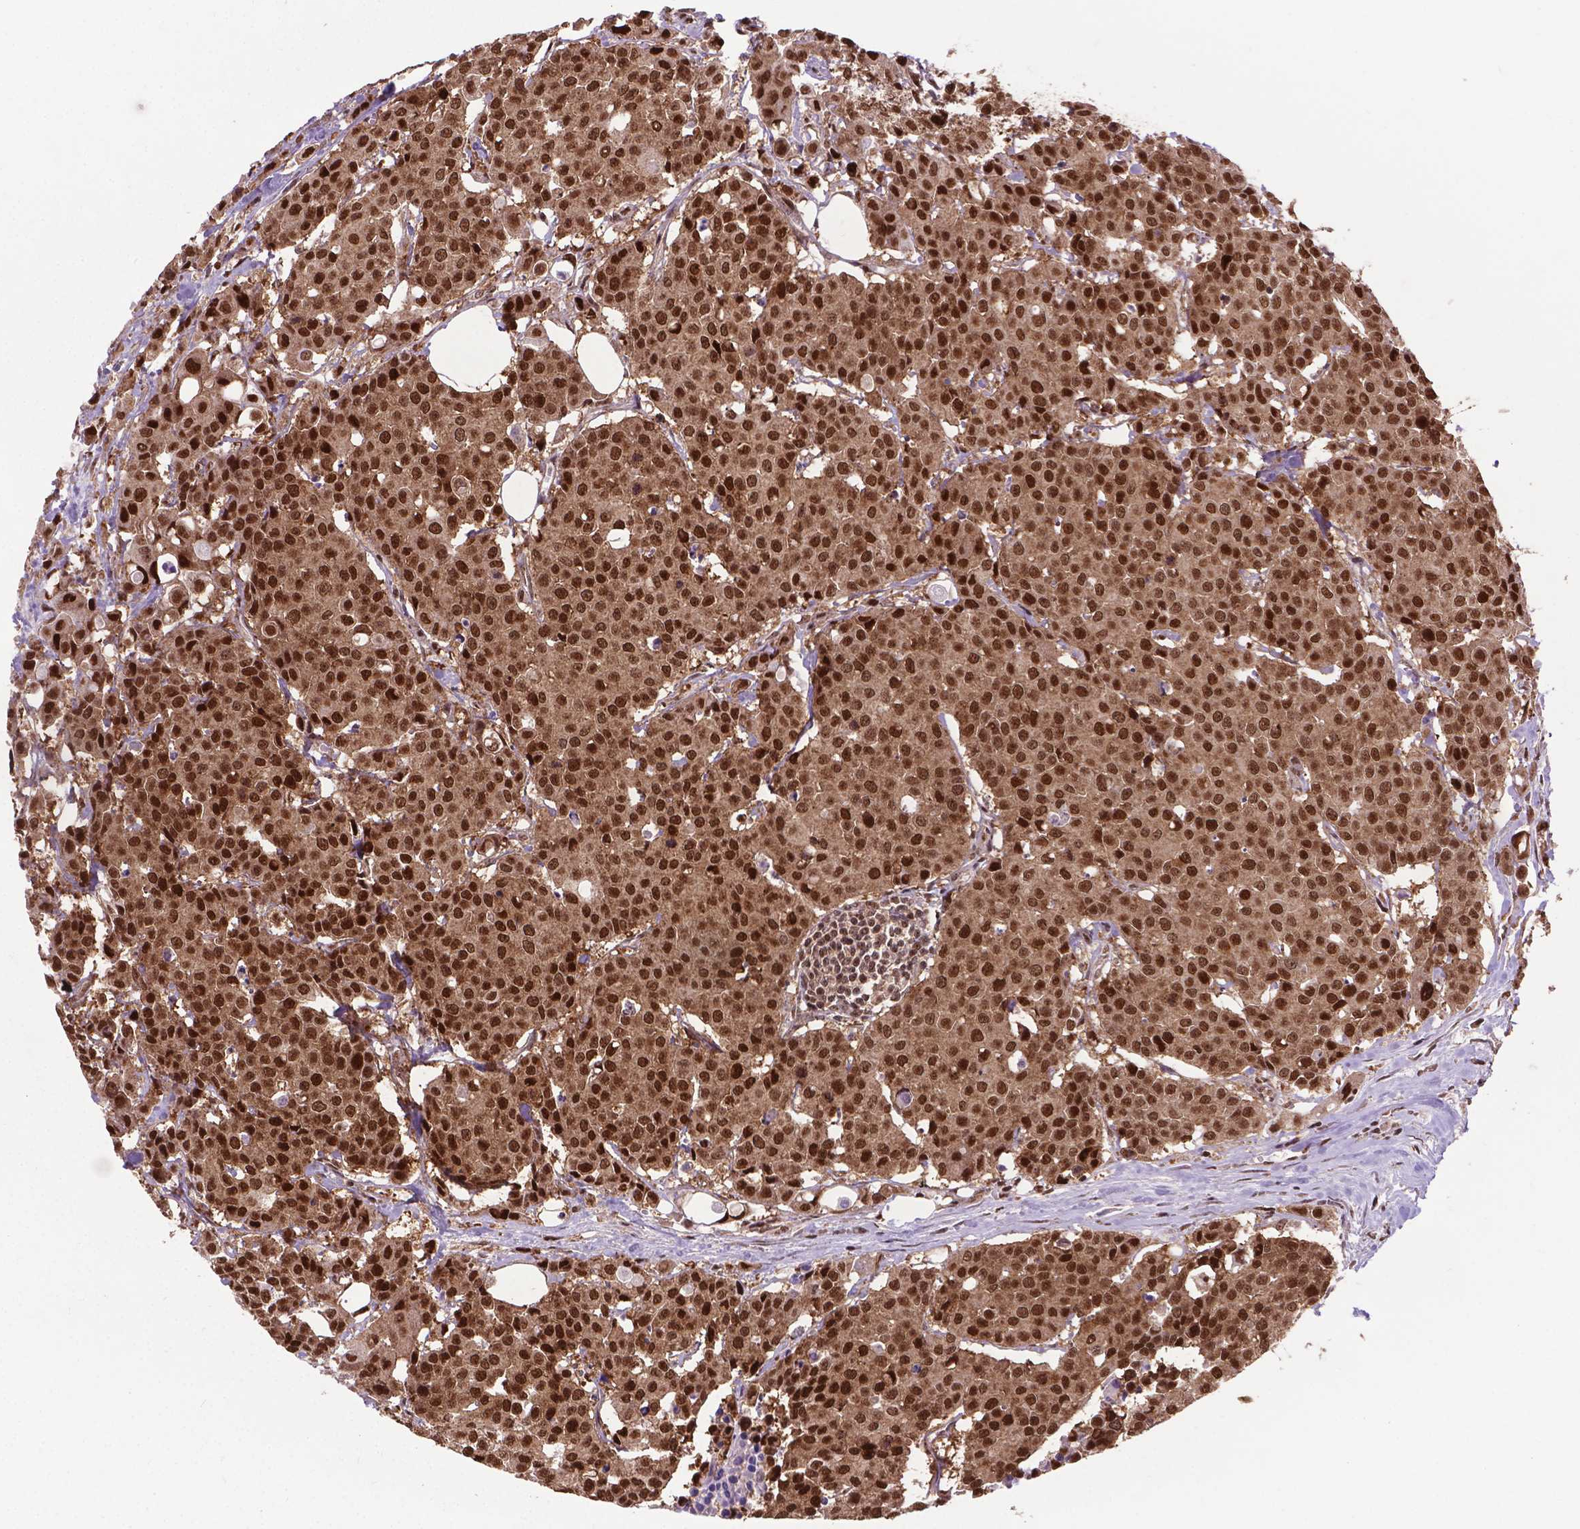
{"staining": {"intensity": "strong", "quantity": ">75%", "location": "cytoplasmic/membranous,nuclear"}, "tissue": "carcinoid", "cell_type": "Tumor cells", "image_type": "cancer", "snomed": [{"axis": "morphology", "description": "Carcinoid, malignant, NOS"}, {"axis": "topography", "description": "Colon"}], "caption": "The photomicrograph reveals a brown stain indicating the presence of a protein in the cytoplasmic/membranous and nuclear of tumor cells in carcinoid (malignant).", "gene": "CSNK2A1", "patient": {"sex": "male", "age": 81}}